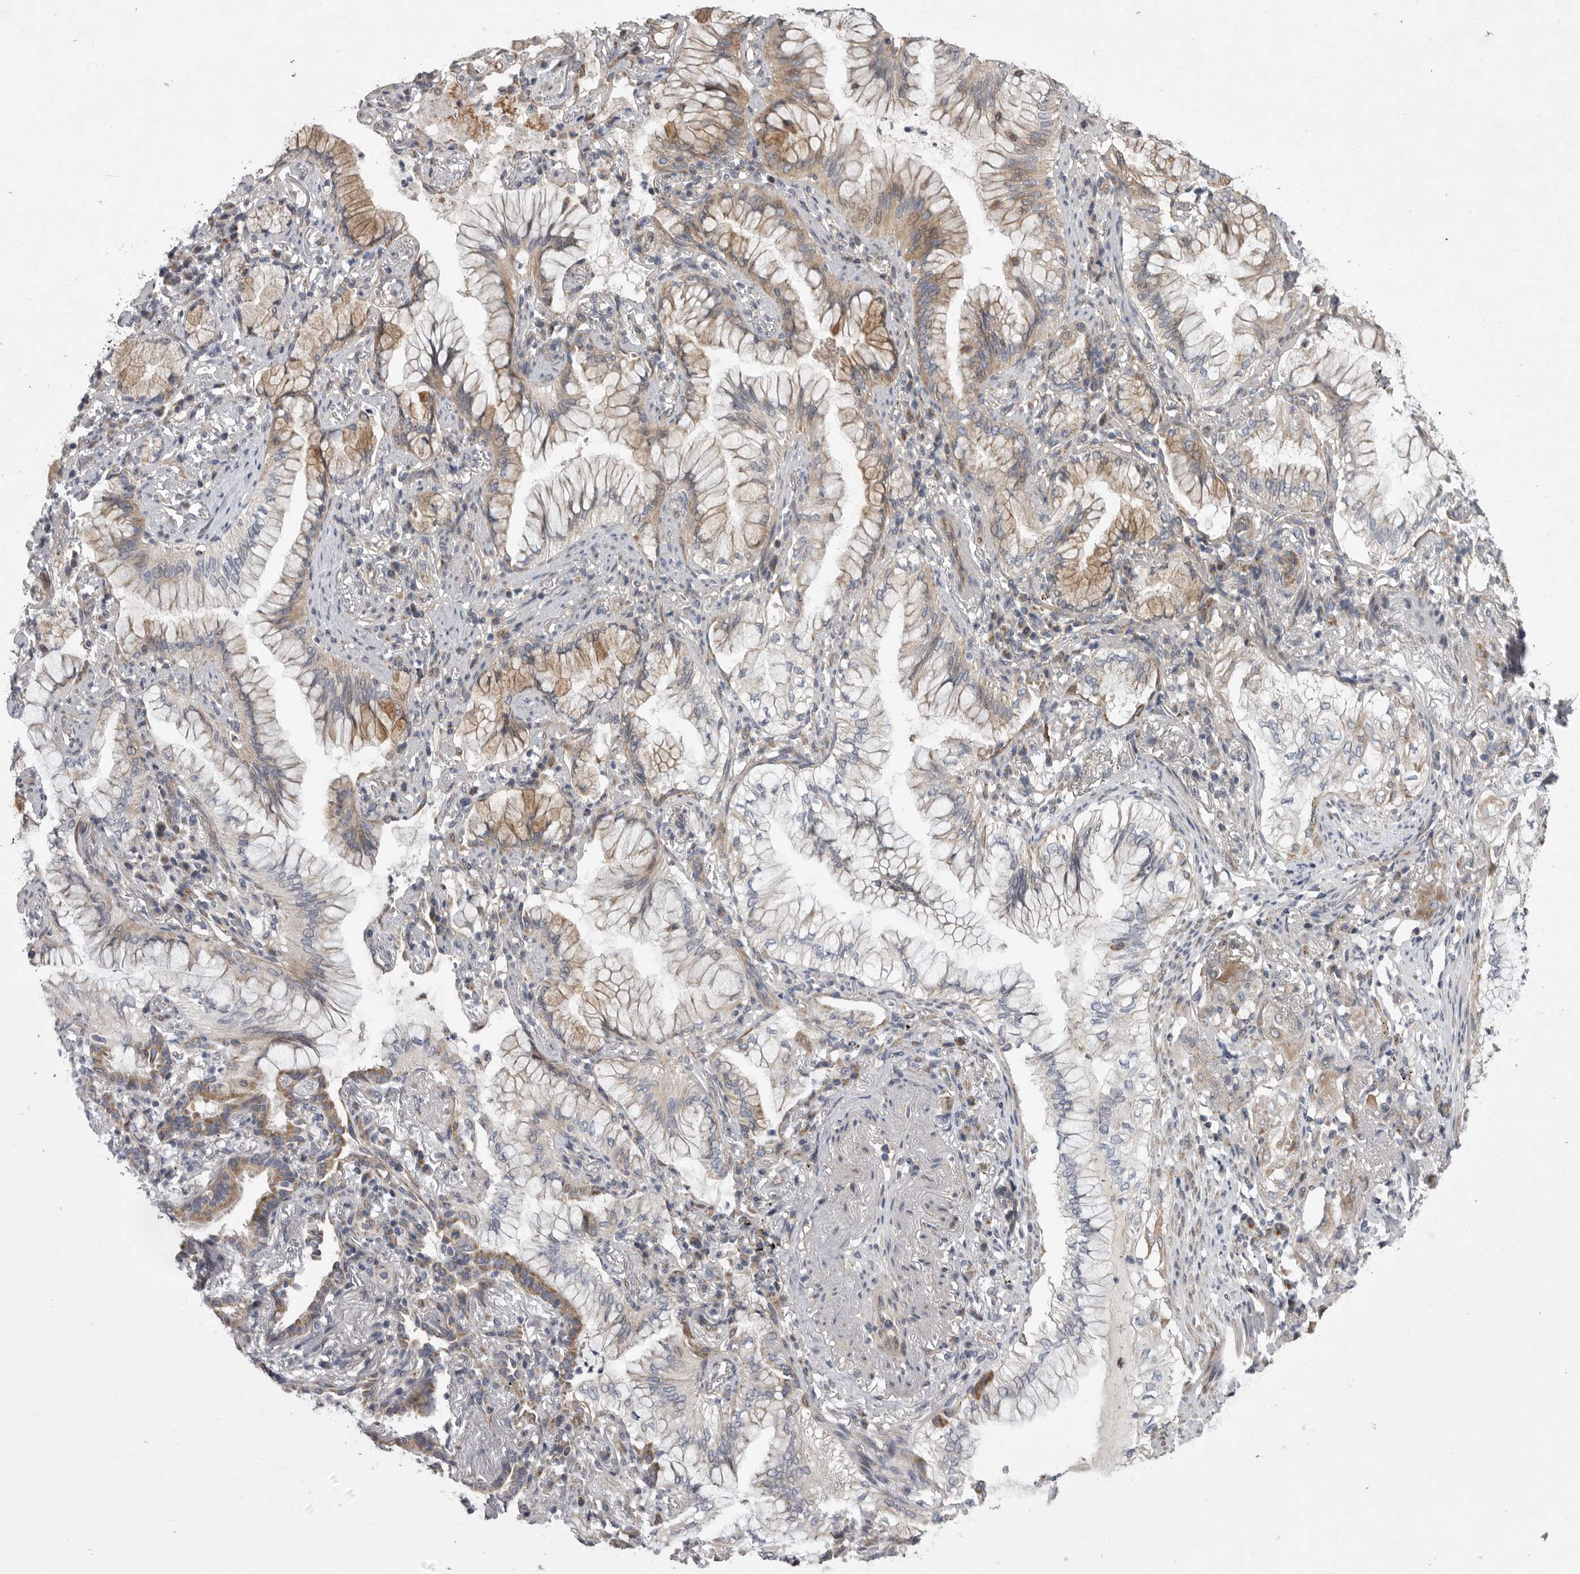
{"staining": {"intensity": "moderate", "quantity": "25%-75%", "location": "cytoplasmic/membranous"}, "tissue": "lung cancer", "cell_type": "Tumor cells", "image_type": "cancer", "snomed": [{"axis": "morphology", "description": "Adenocarcinoma, NOS"}, {"axis": "topography", "description": "Lung"}], "caption": "Lung cancer (adenocarcinoma) stained with a brown dye reveals moderate cytoplasmic/membranous positive staining in about 25%-75% of tumor cells.", "gene": "CRP", "patient": {"sex": "female", "age": 70}}